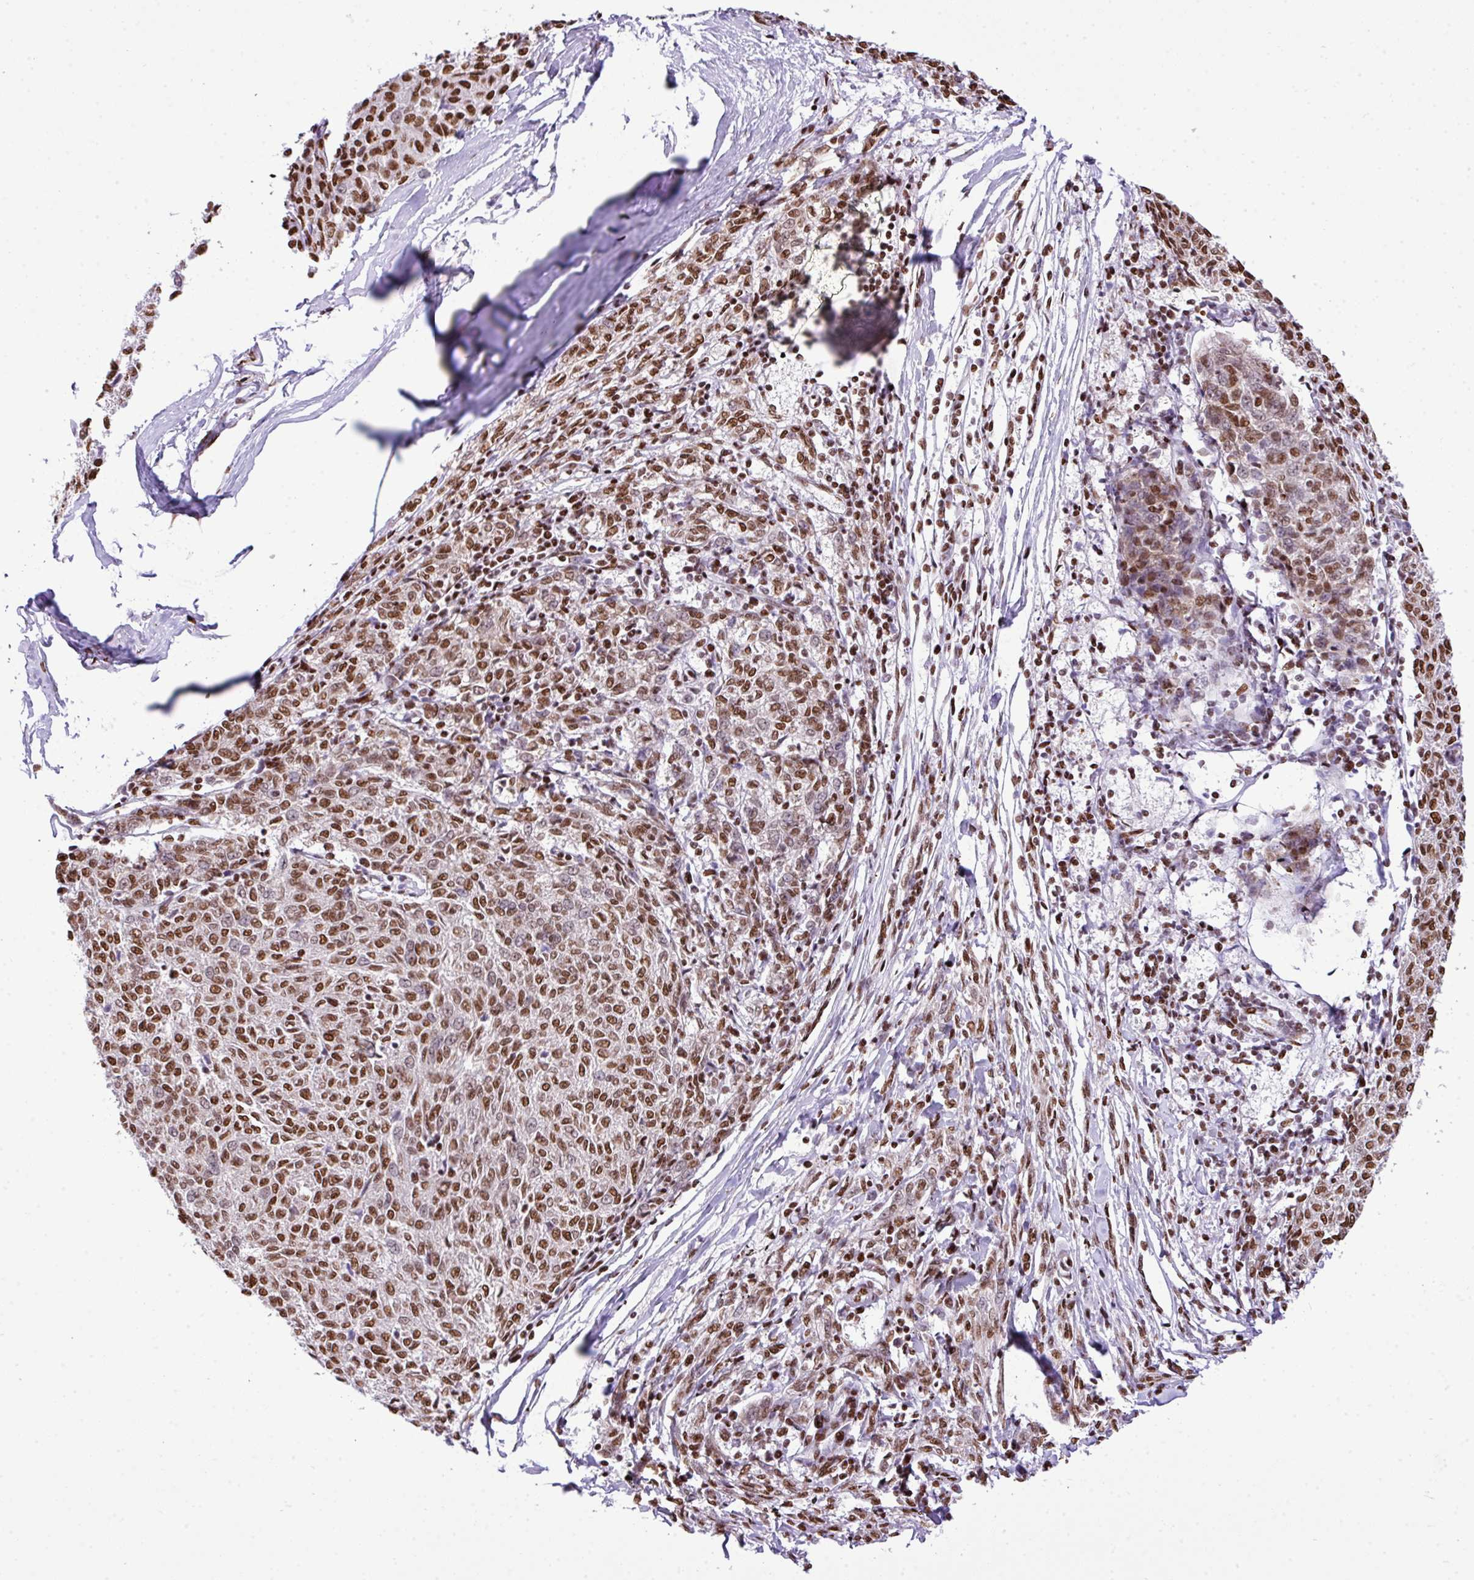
{"staining": {"intensity": "moderate", "quantity": ">75%", "location": "nuclear"}, "tissue": "melanoma", "cell_type": "Tumor cells", "image_type": "cancer", "snomed": [{"axis": "morphology", "description": "Malignant melanoma, NOS"}, {"axis": "topography", "description": "Skin"}], "caption": "Immunohistochemistry histopathology image of neoplastic tissue: malignant melanoma stained using immunohistochemistry reveals medium levels of moderate protein expression localized specifically in the nuclear of tumor cells, appearing as a nuclear brown color.", "gene": "RARG", "patient": {"sex": "female", "age": 72}}